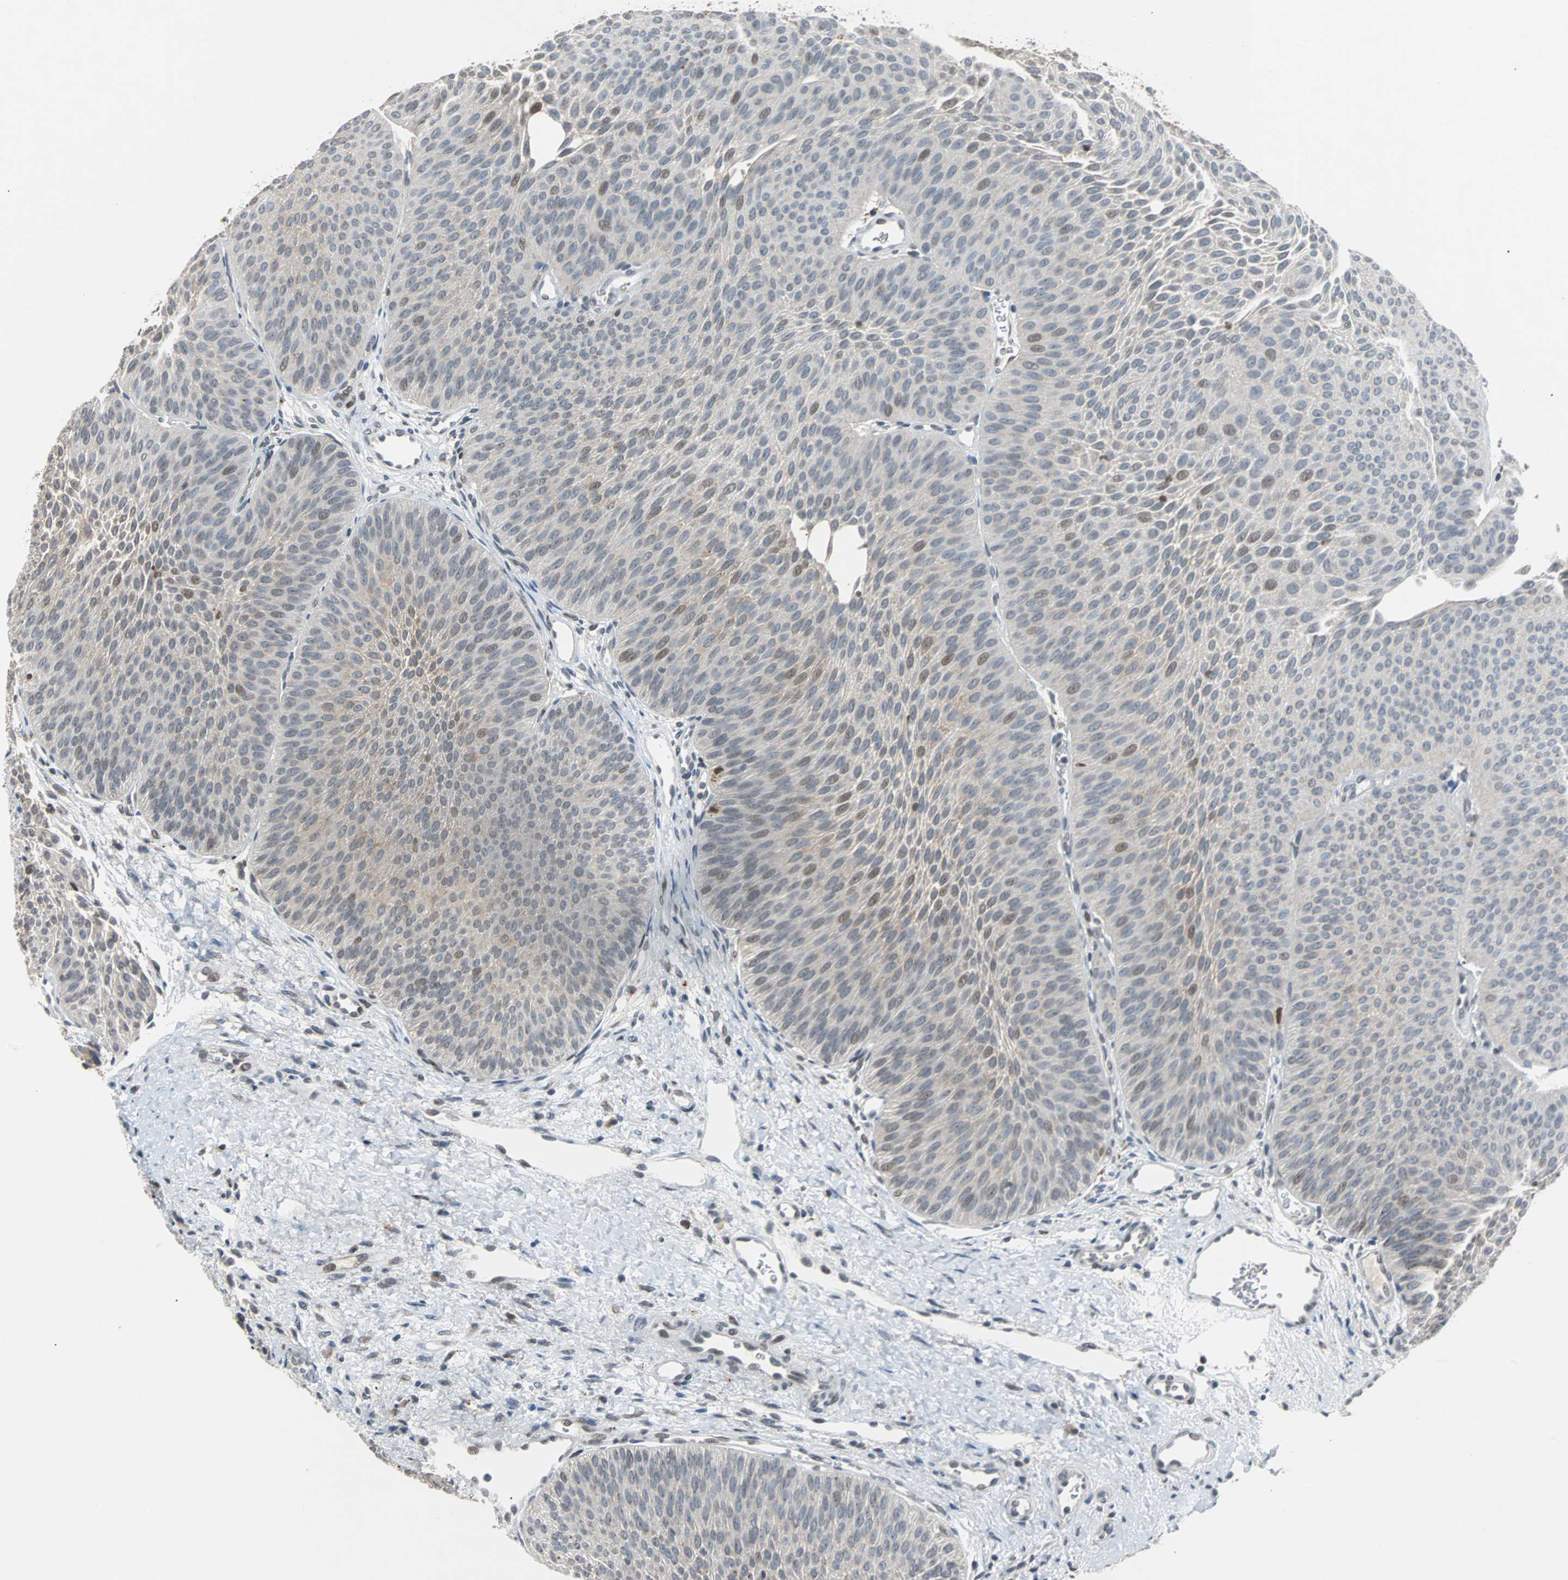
{"staining": {"intensity": "weak", "quantity": "25%-75%", "location": "cytoplasmic/membranous,nuclear"}, "tissue": "urothelial cancer", "cell_type": "Tumor cells", "image_type": "cancer", "snomed": [{"axis": "morphology", "description": "Urothelial carcinoma, Low grade"}, {"axis": "topography", "description": "Urinary bladder"}], "caption": "IHC histopathology image of human urothelial cancer stained for a protein (brown), which reveals low levels of weak cytoplasmic/membranous and nuclear expression in approximately 25%-75% of tumor cells.", "gene": "HLX", "patient": {"sex": "female", "age": 60}}